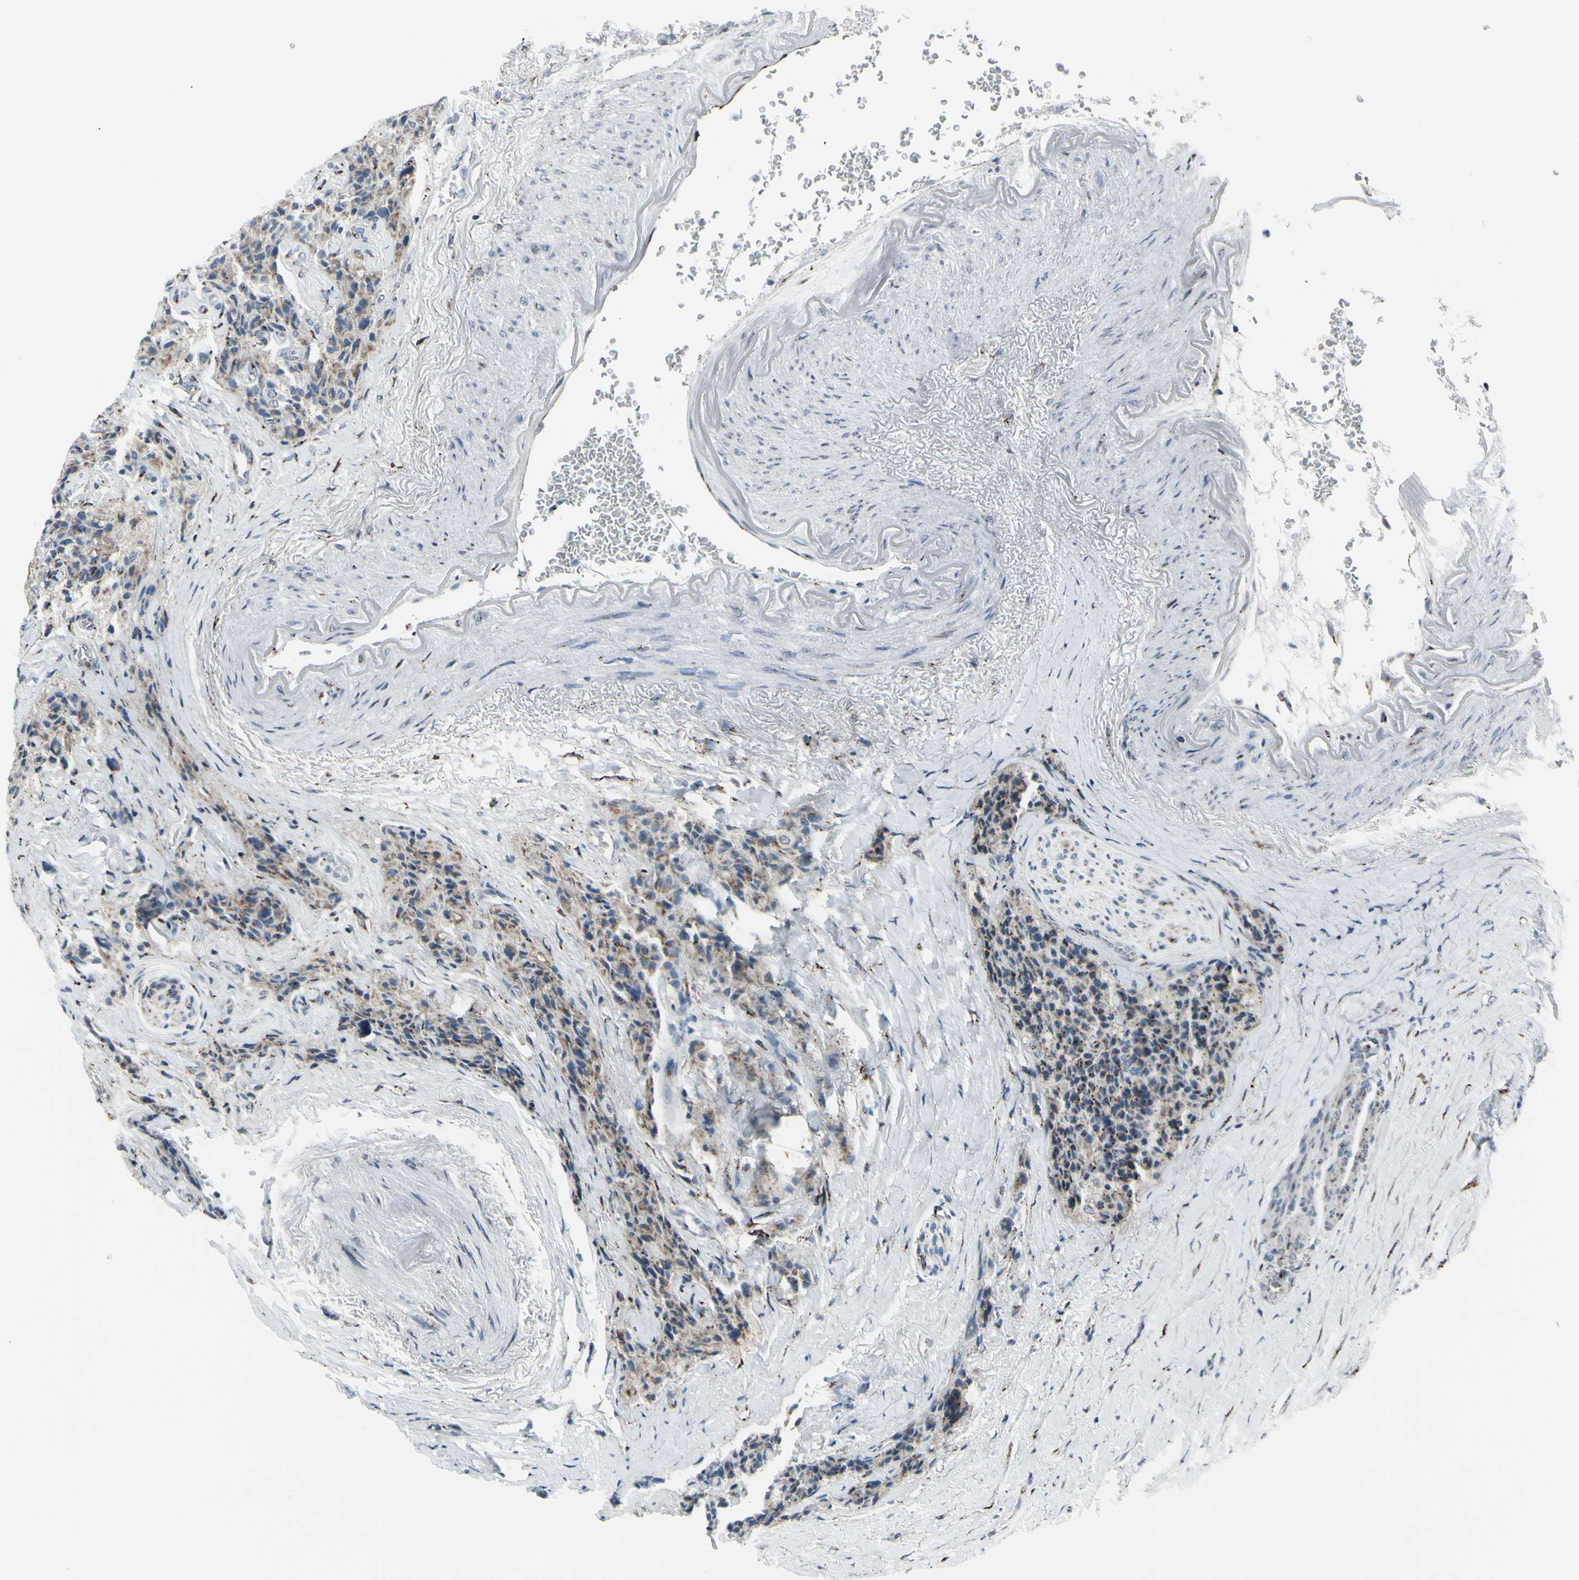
{"staining": {"intensity": "strong", "quantity": "25%-75%", "location": "cytoplasmic/membranous"}, "tissue": "carcinoid", "cell_type": "Tumor cells", "image_type": "cancer", "snomed": [{"axis": "morphology", "description": "Carcinoid, malignant, NOS"}, {"axis": "topography", "description": "Colon"}], "caption": "Protein positivity by immunohistochemistry (IHC) exhibits strong cytoplasmic/membranous positivity in approximately 25%-75% of tumor cells in malignant carcinoid. (DAB (3,3'-diaminobenzidine) = brown stain, brightfield microscopy at high magnification).", "gene": "GLG1", "patient": {"sex": "female", "age": 61}}